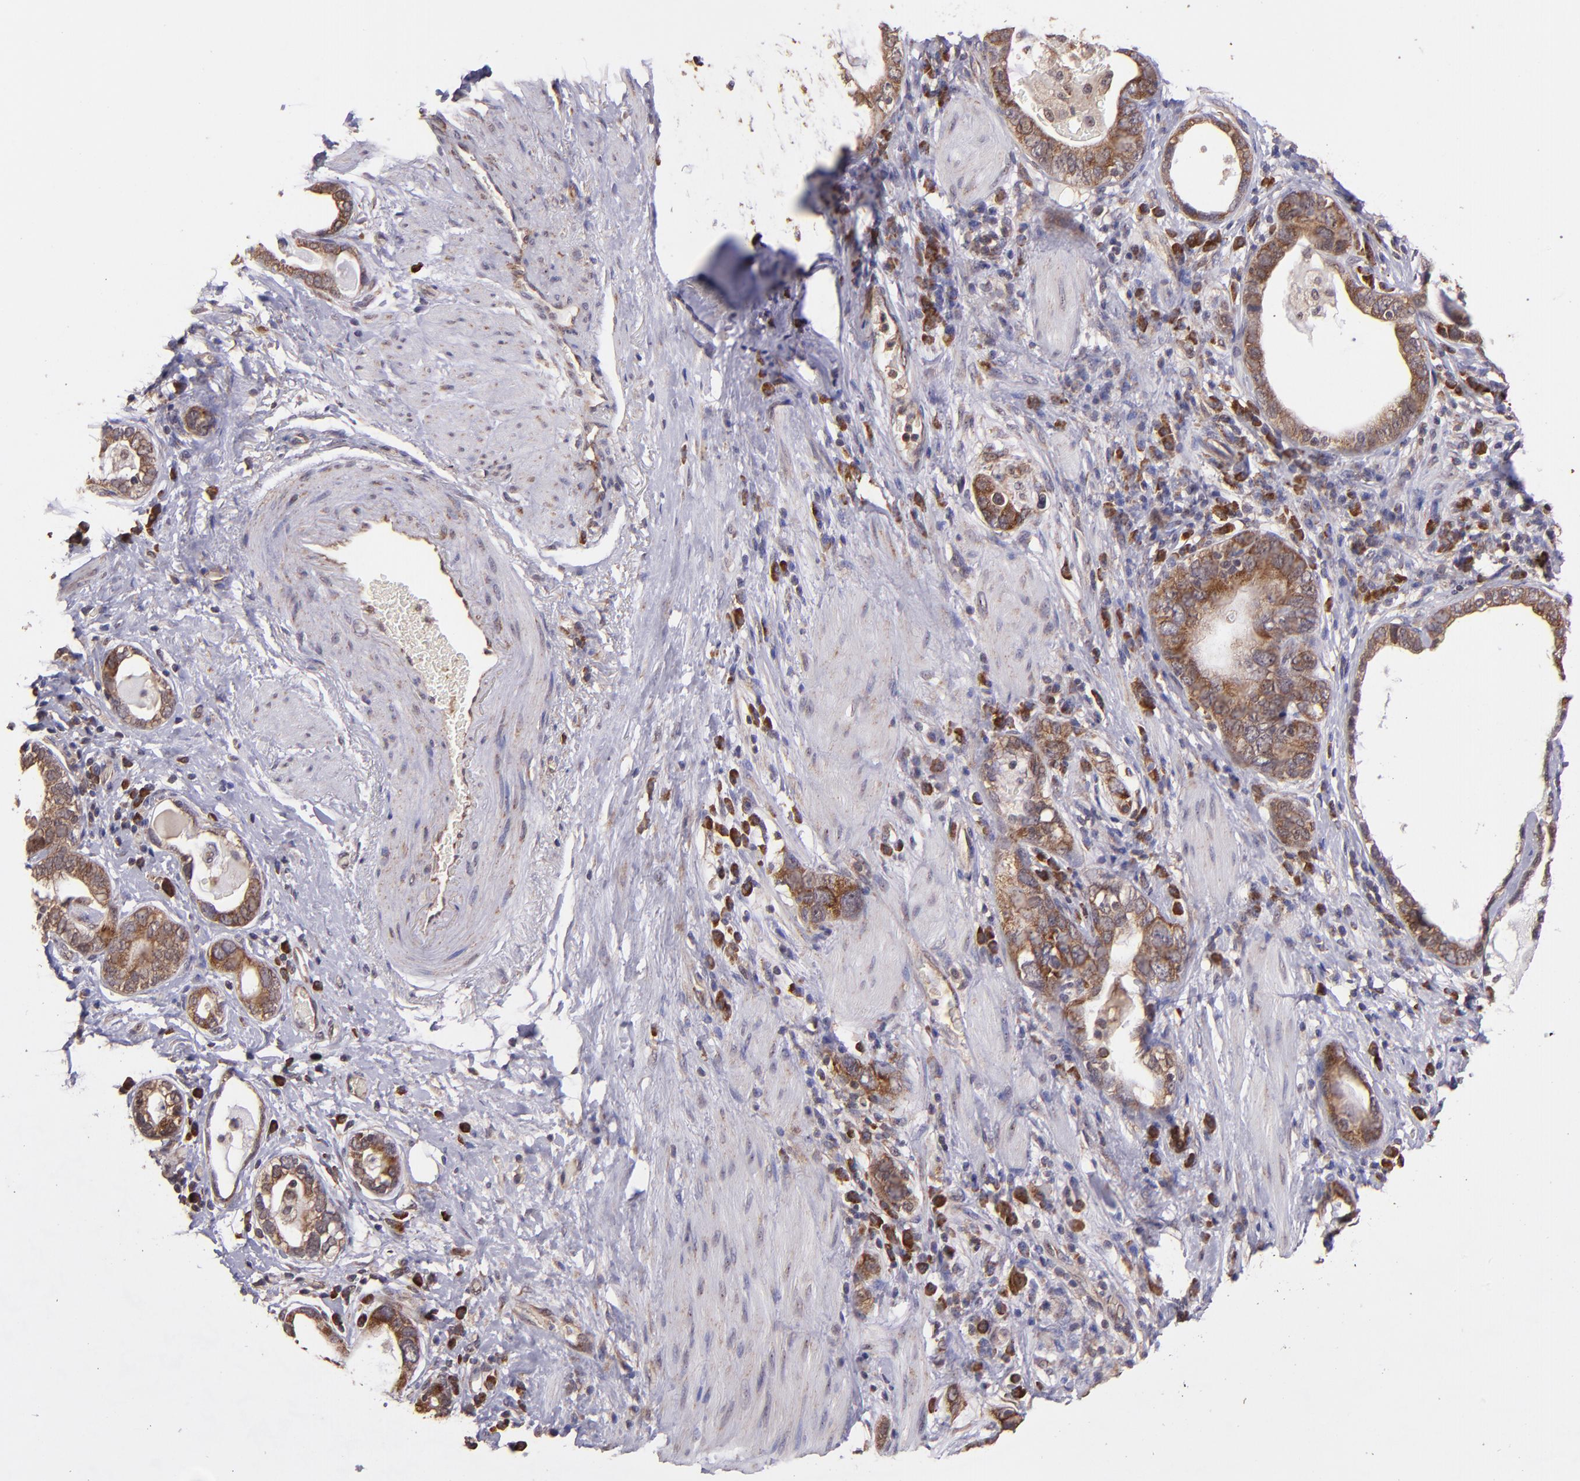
{"staining": {"intensity": "strong", "quantity": ">75%", "location": "cytoplasmic/membranous"}, "tissue": "stomach cancer", "cell_type": "Tumor cells", "image_type": "cancer", "snomed": [{"axis": "morphology", "description": "Adenocarcinoma, NOS"}, {"axis": "topography", "description": "Stomach, lower"}], "caption": "A high amount of strong cytoplasmic/membranous staining is seen in about >75% of tumor cells in adenocarcinoma (stomach) tissue.", "gene": "USP51", "patient": {"sex": "female", "age": 93}}